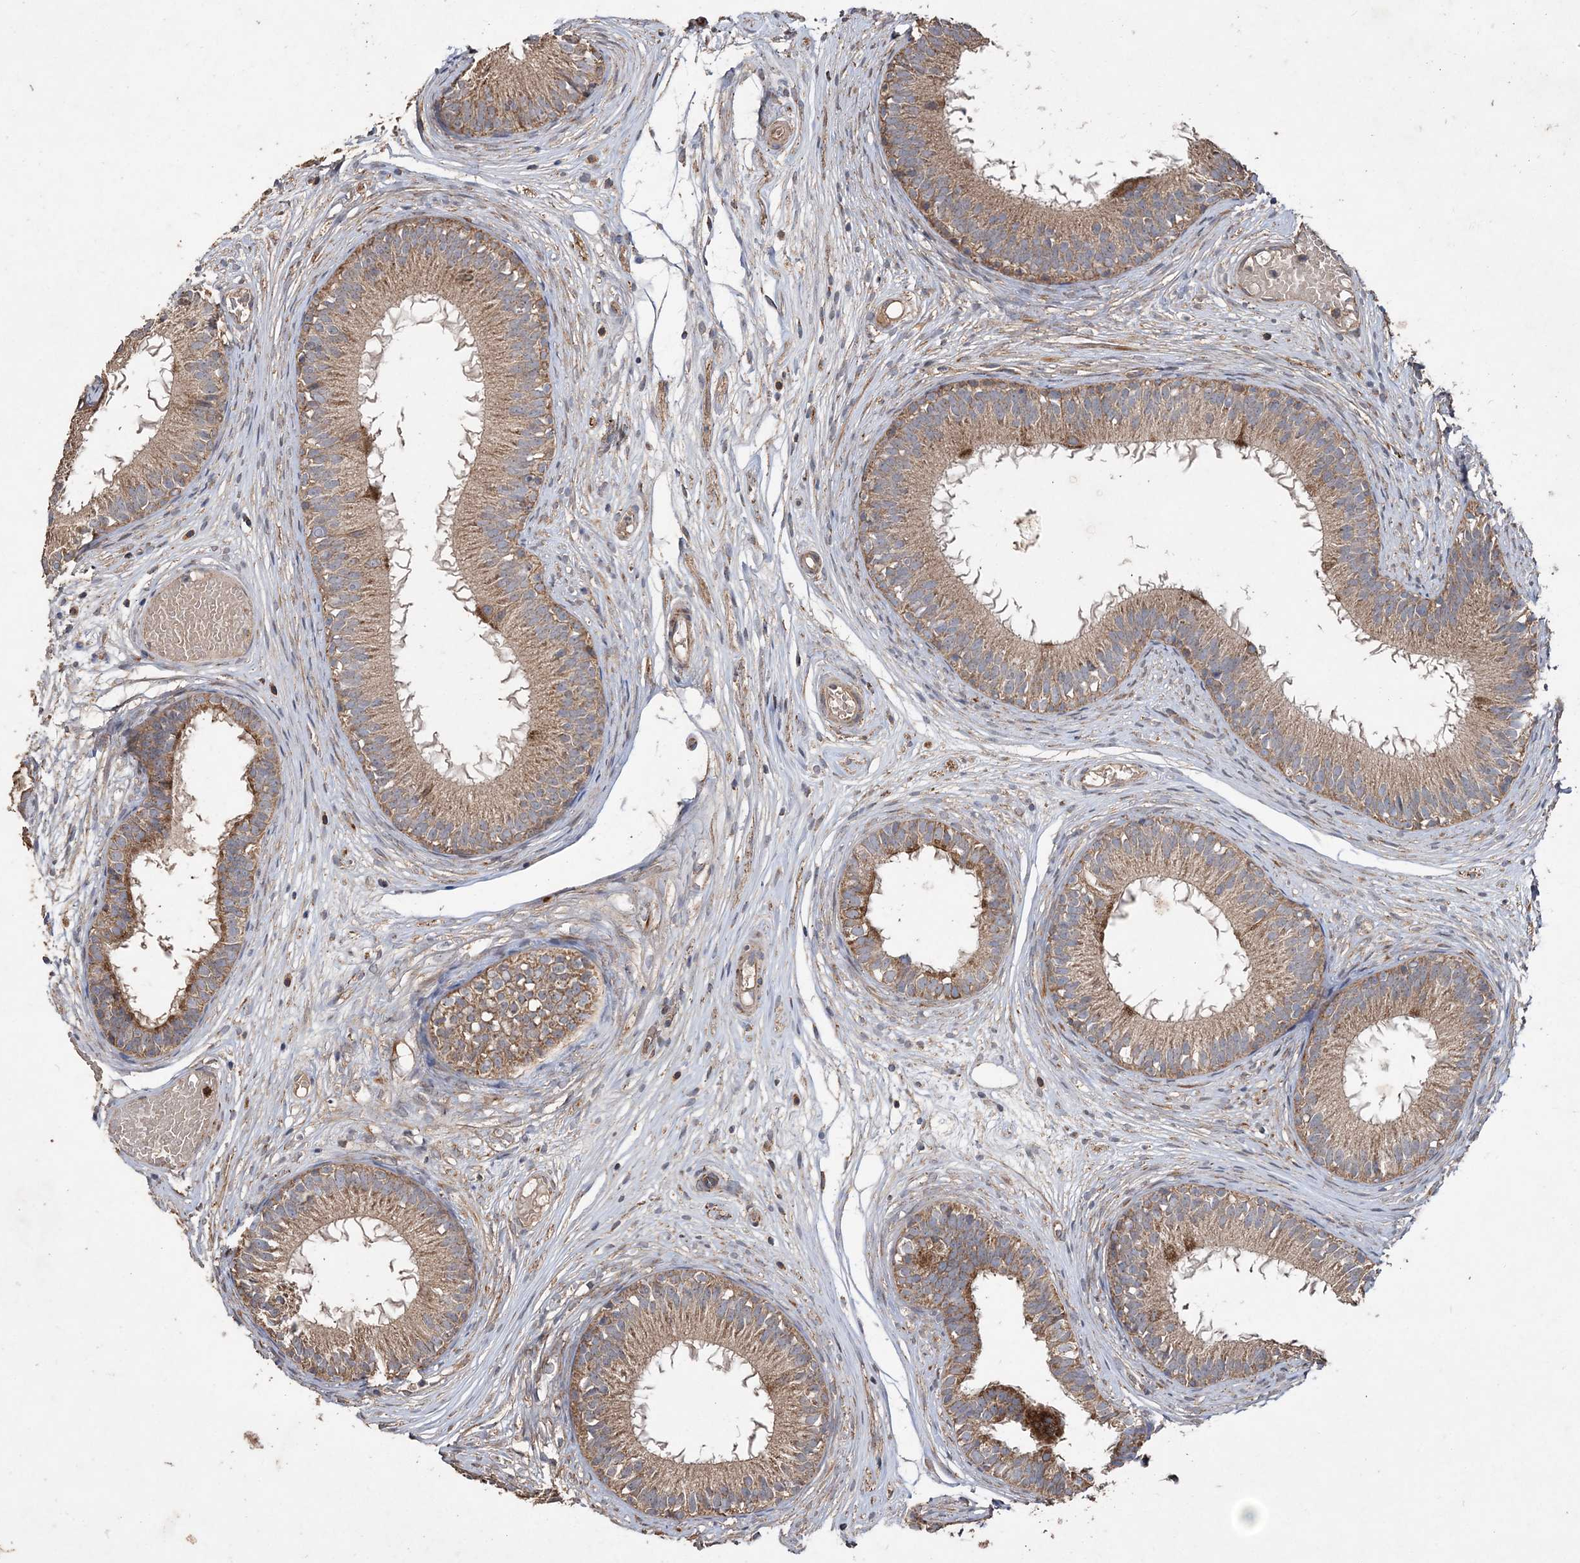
{"staining": {"intensity": "moderate", "quantity": ">75%", "location": "cytoplasmic/membranous"}, "tissue": "epididymis", "cell_type": "Glandular cells", "image_type": "normal", "snomed": [{"axis": "morphology", "description": "Normal tissue, NOS"}, {"axis": "morphology", "description": "Atrophy, NOS"}, {"axis": "topography", "description": "Testis"}, {"axis": "topography", "description": "Epididymis"}], "caption": "Moderate cytoplasmic/membranous staining for a protein is present in approximately >75% of glandular cells of unremarkable epididymis using immunohistochemistry.", "gene": "POC5", "patient": {"sex": "male", "age": 18}}